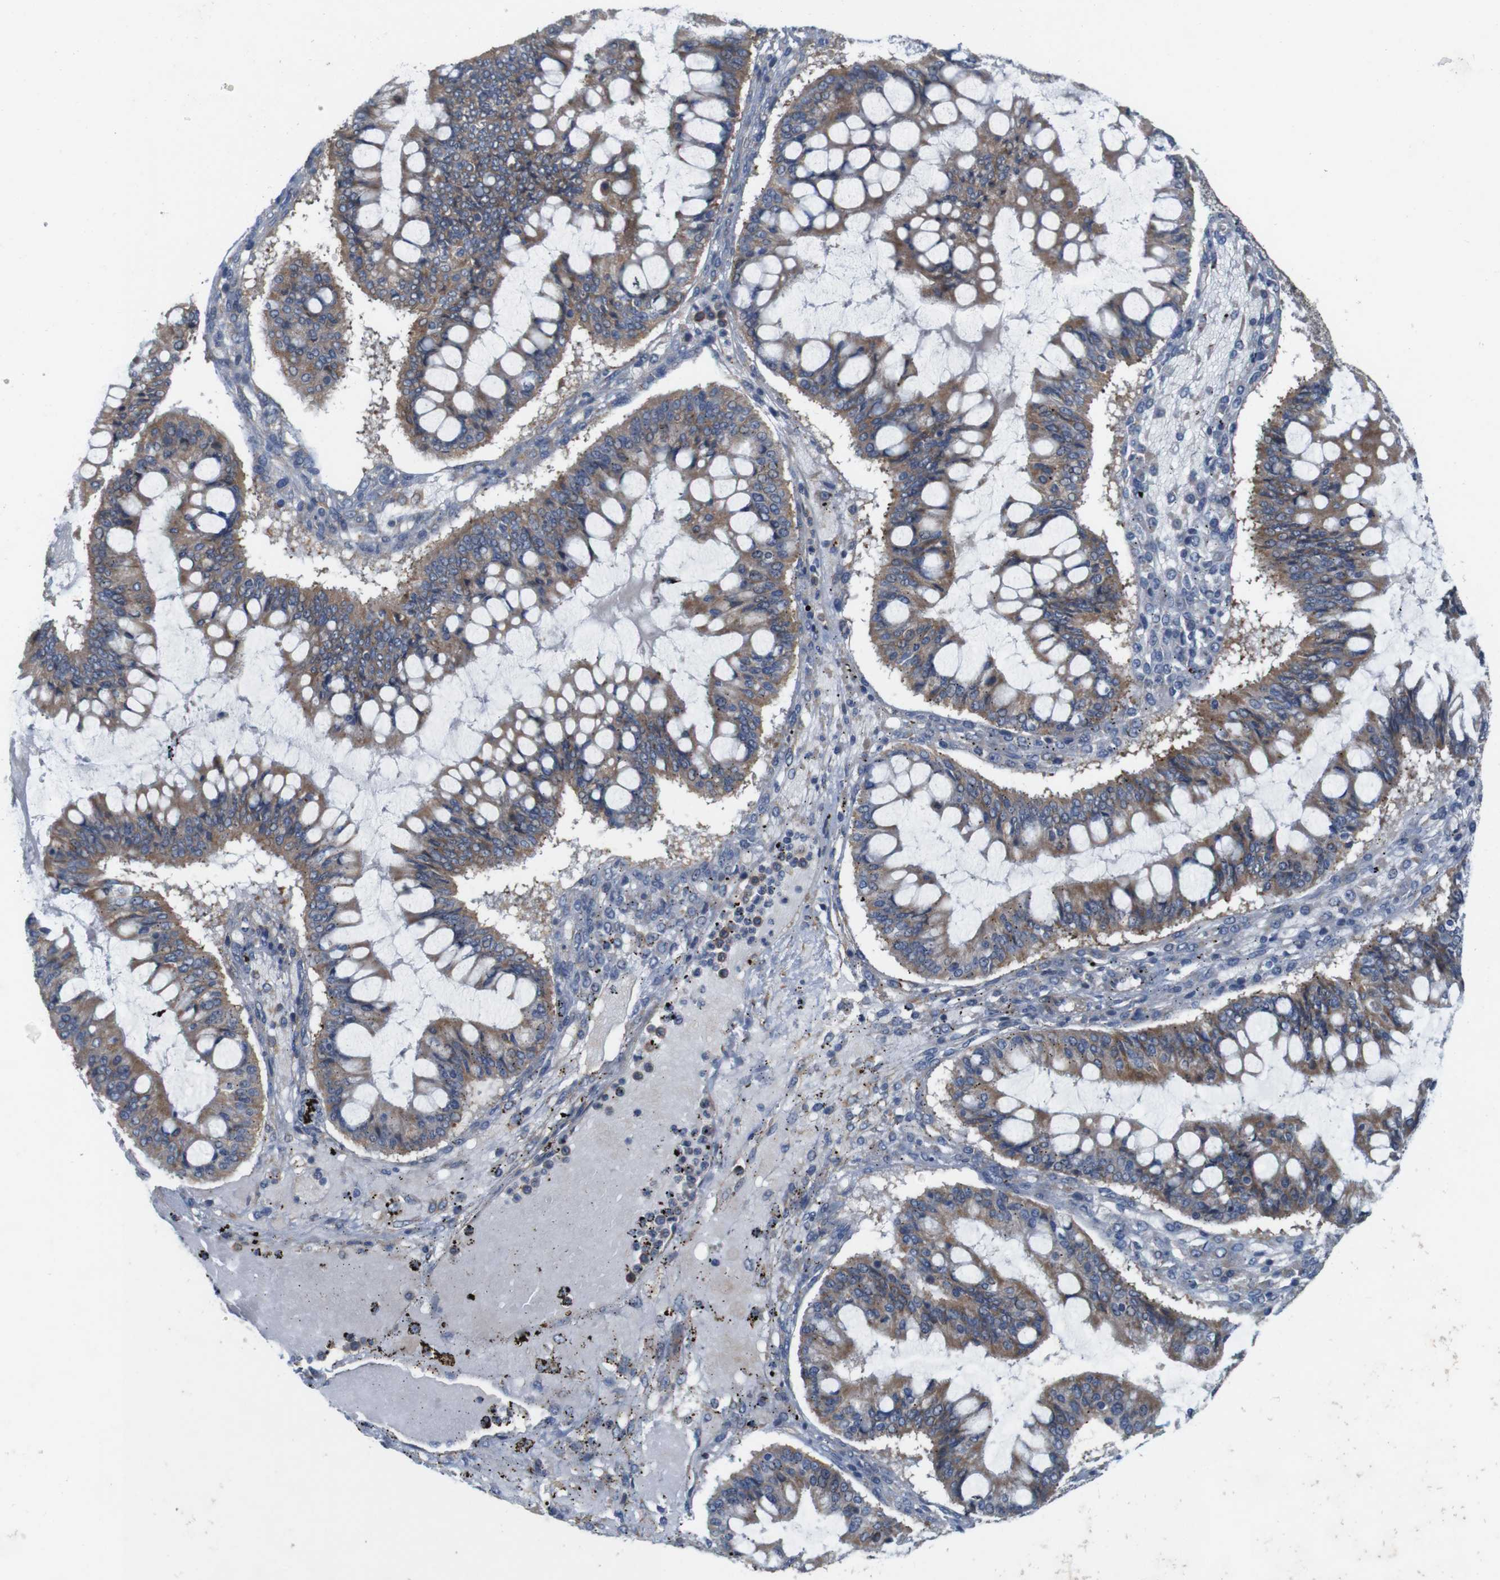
{"staining": {"intensity": "moderate", "quantity": ">75%", "location": "cytoplasmic/membranous"}, "tissue": "ovarian cancer", "cell_type": "Tumor cells", "image_type": "cancer", "snomed": [{"axis": "morphology", "description": "Cystadenocarcinoma, mucinous, NOS"}, {"axis": "topography", "description": "Ovary"}], "caption": "Moderate cytoplasmic/membranous staining is seen in about >75% of tumor cells in mucinous cystadenocarcinoma (ovarian). (Stains: DAB in brown, nuclei in blue, Microscopy: brightfield microscopy at high magnification).", "gene": "SIGLEC8", "patient": {"sex": "female", "age": 73}}